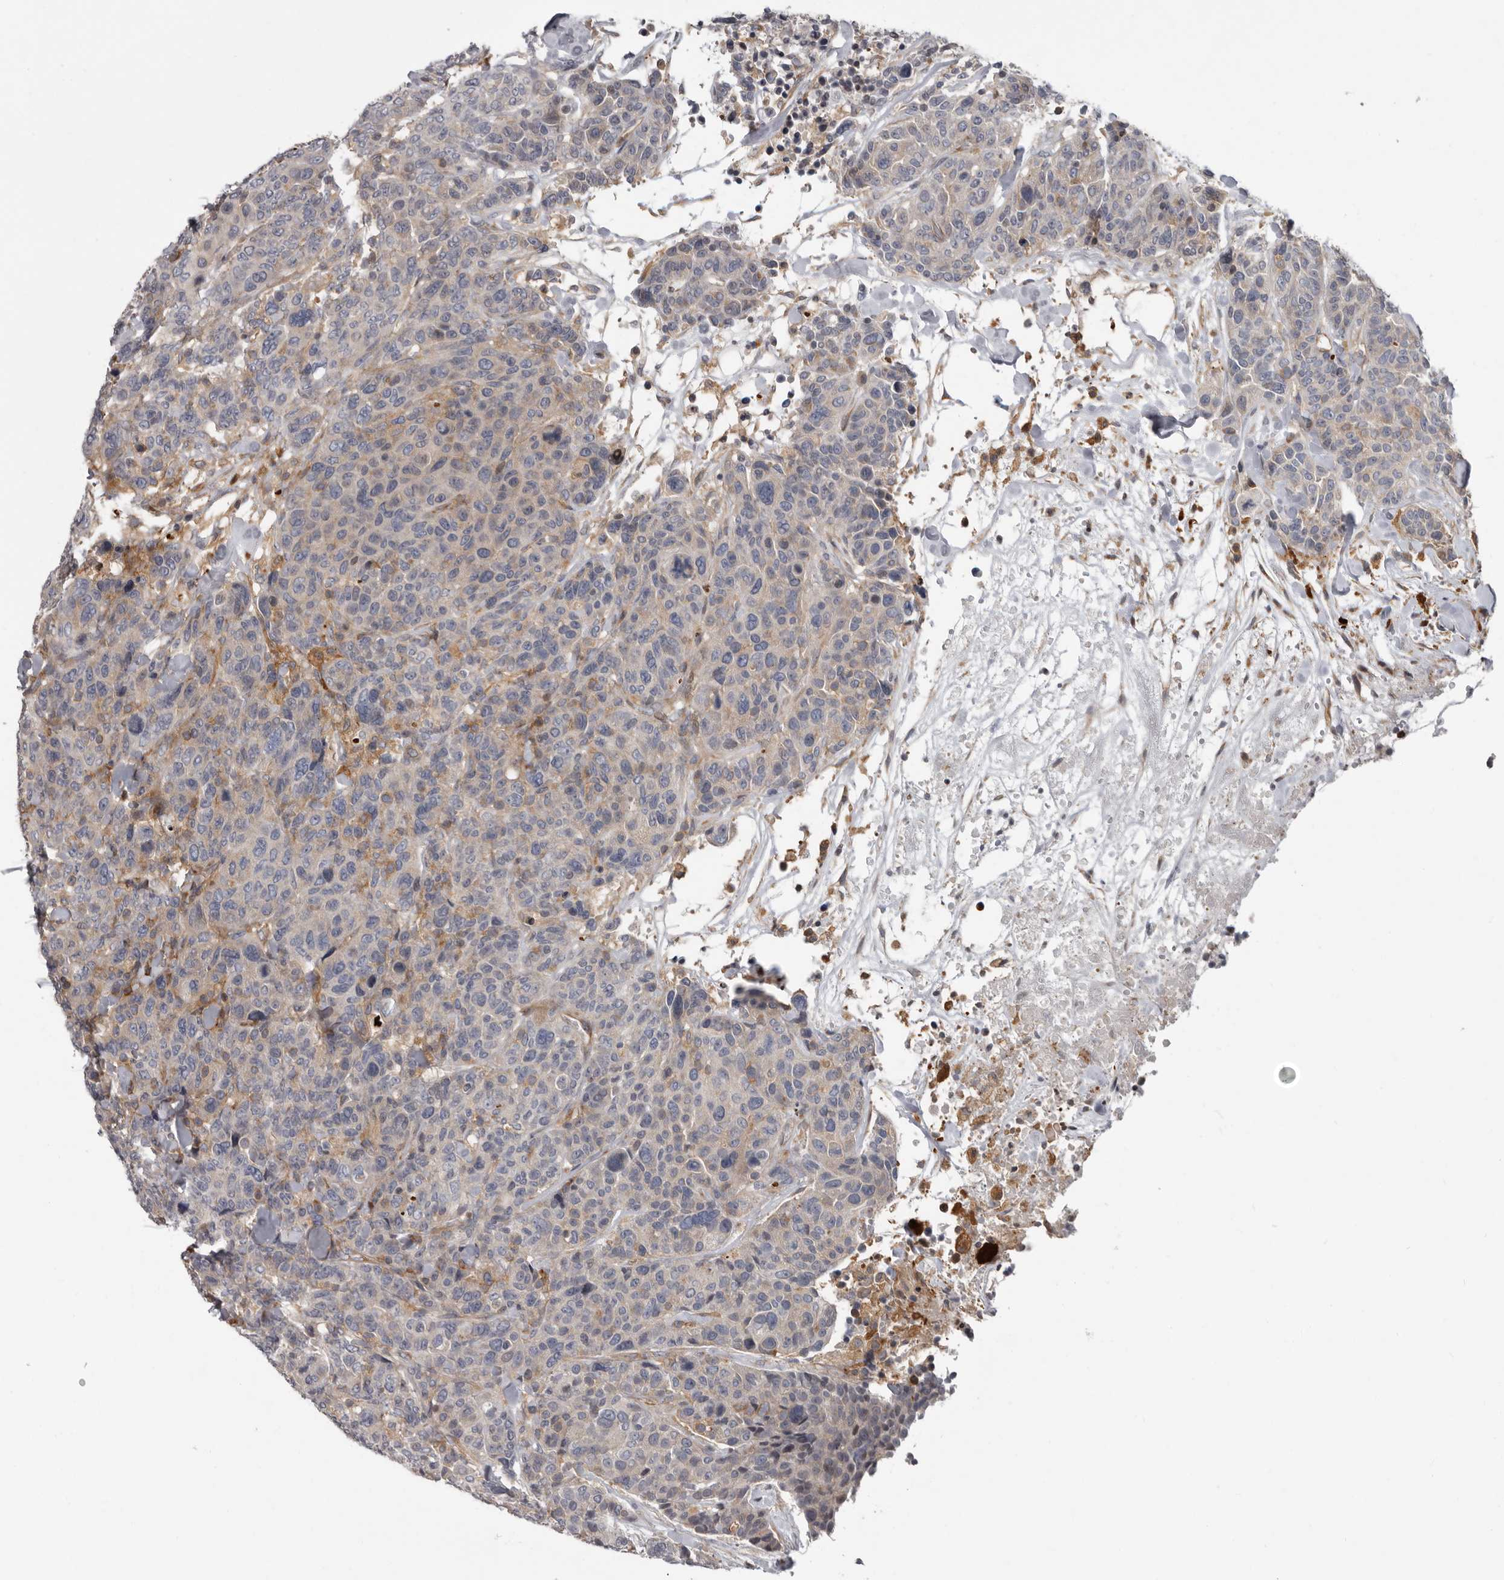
{"staining": {"intensity": "weak", "quantity": "<25%", "location": "cytoplasmic/membranous"}, "tissue": "breast cancer", "cell_type": "Tumor cells", "image_type": "cancer", "snomed": [{"axis": "morphology", "description": "Duct carcinoma"}, {"axis": "topography", "description": "Breast"}], "caption": "Tumor cells are negative for protein expression in human breast cancer.", "gene": "FGFR4", "patient": {"sex": "female", "age": 37}}